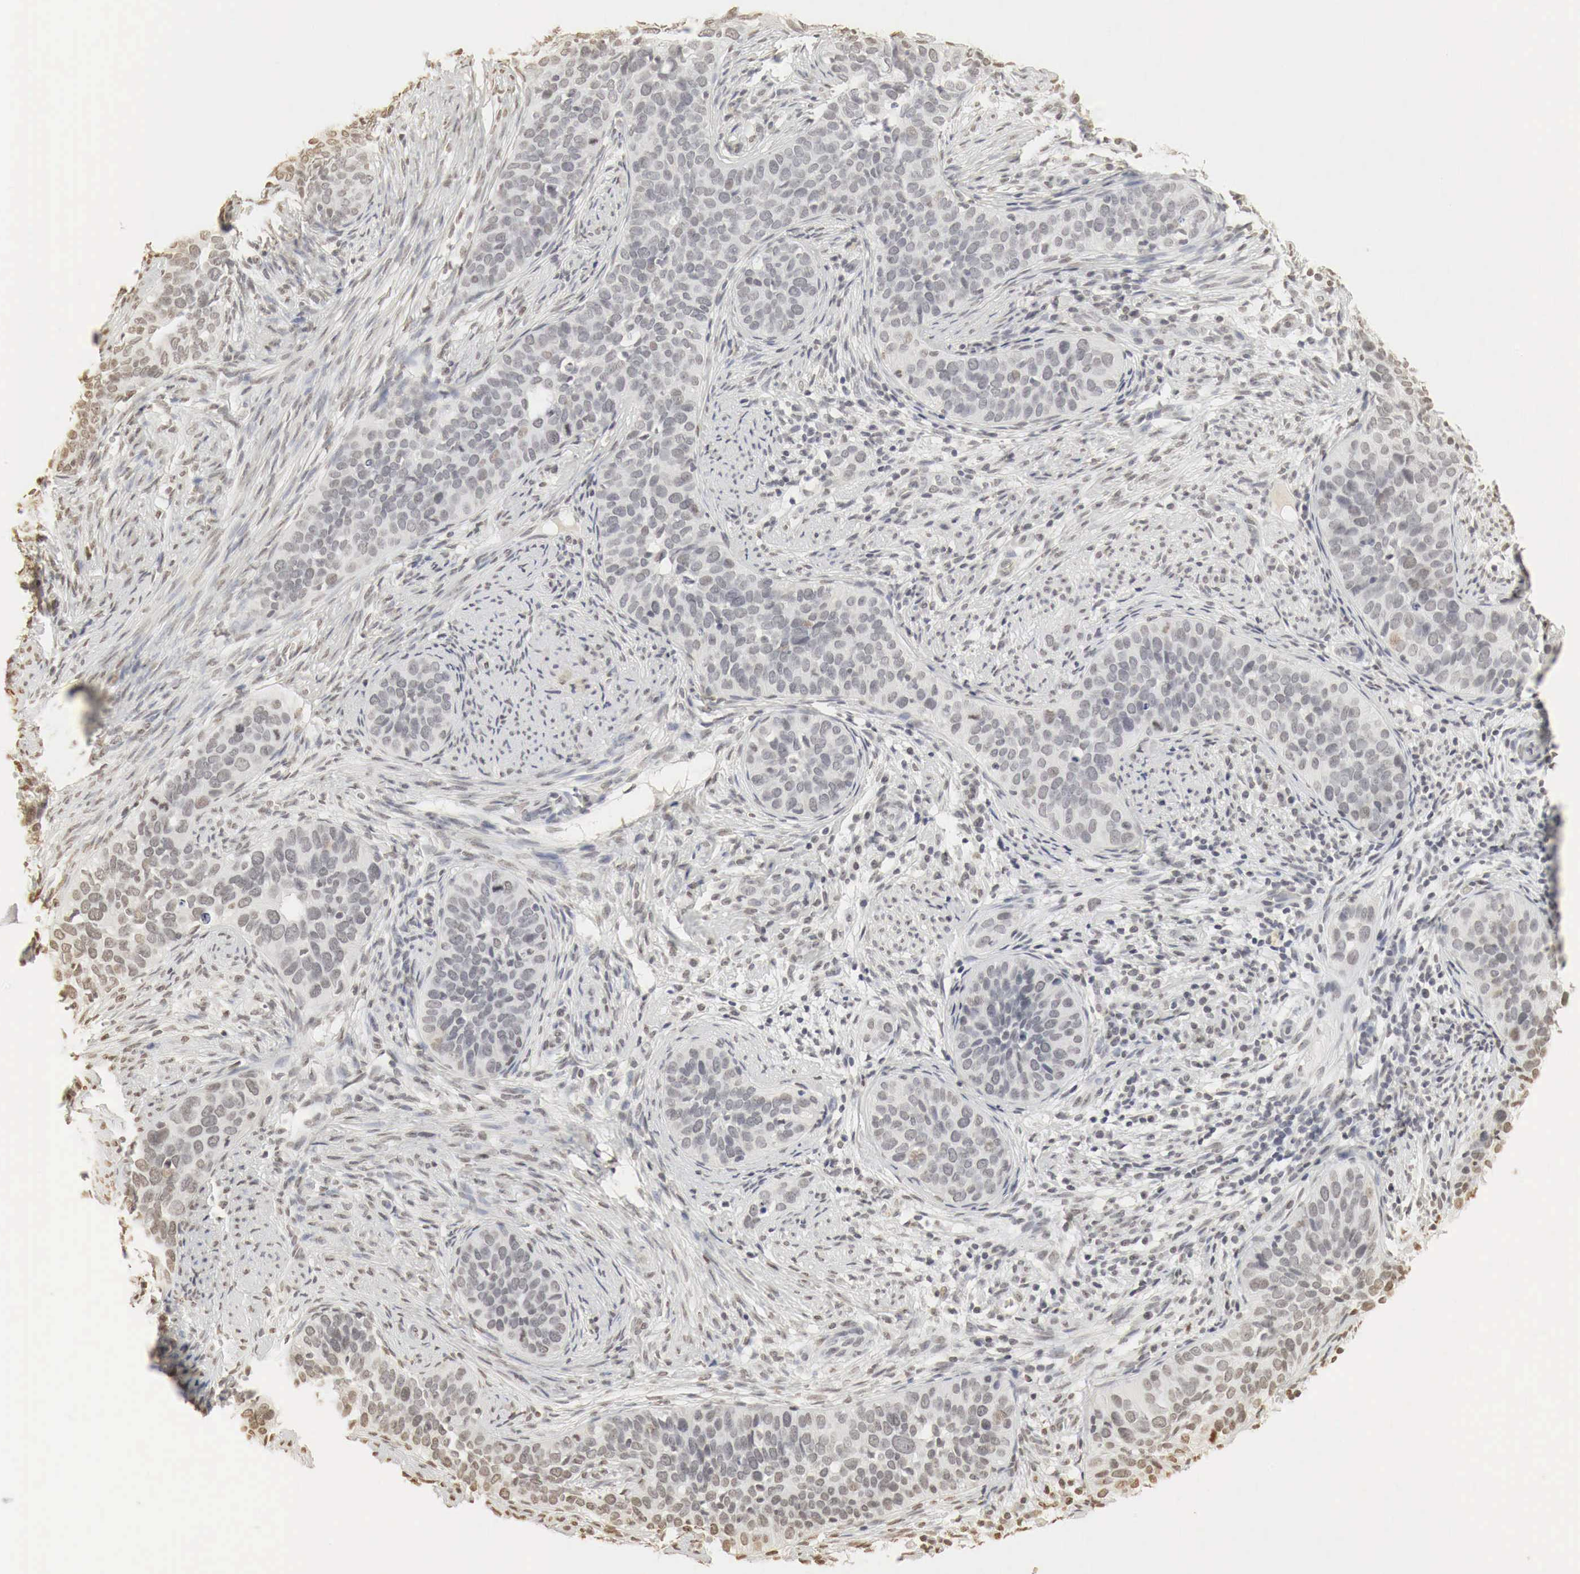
{"staining": {"intensity": "weak", "quantity": "<25%", "location": "nuclear"}, "tissue": "cervical cancer", "cell_type": "Tumor cells", "image_type": "cancer", "snomed": [{"axis": "morphology", "description": "Squamous cell carcinoma, NOS"}, {"axis": "topography", "description": "Cervix"}], "caption": "The immunohistochemistry photomicrograph has no significant expression in tumor cells of cervical cancer tissue.", "gene": "ERBB4", "patient": {"sex": "female", "age": 31}}